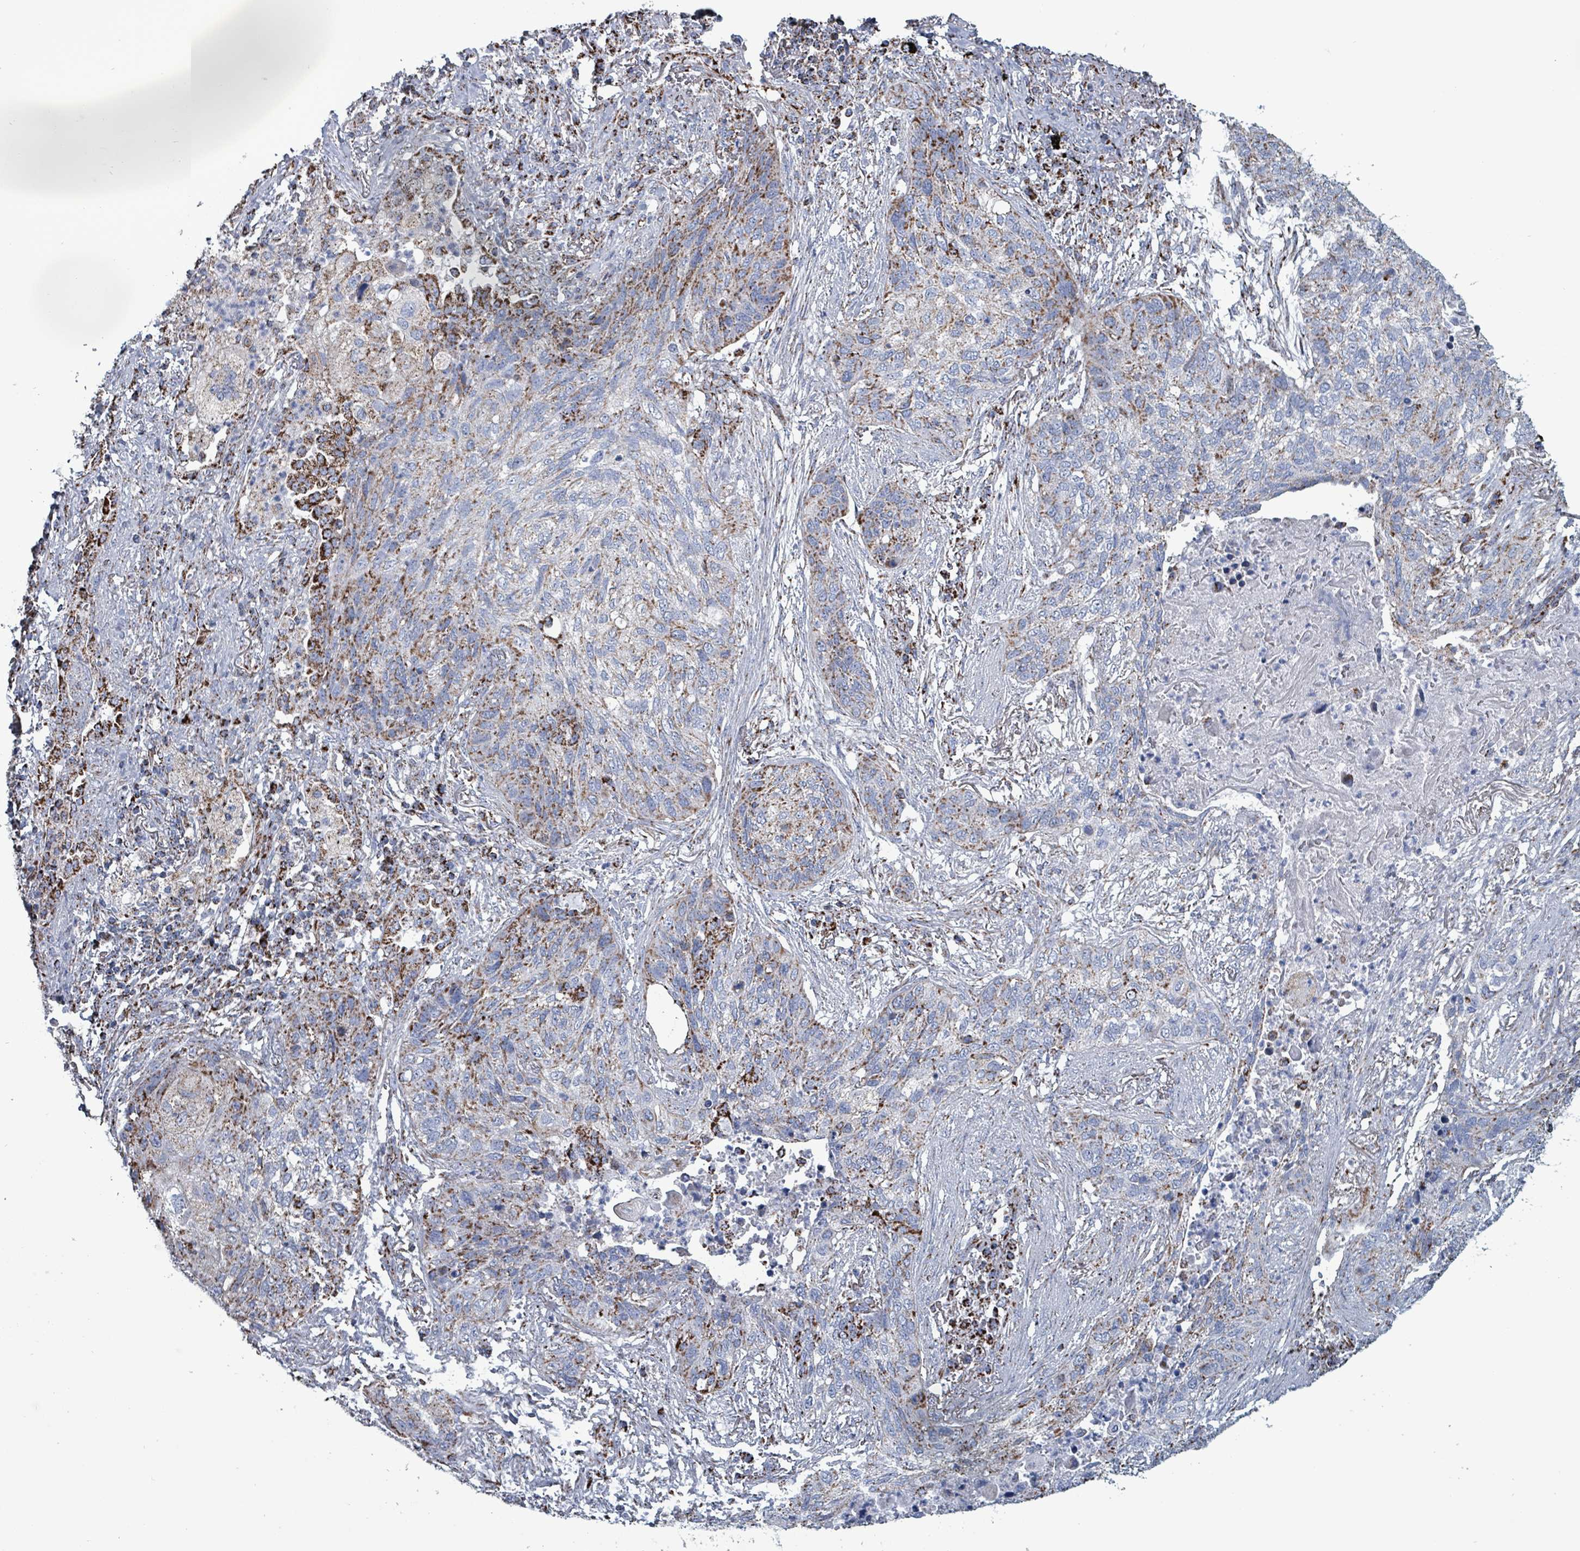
{"staining": {"intensity": "strong", "quantity": "<25%", "location": "cytoplasmic/membranous"}, "tissue": "lung cancer", "cell_type": "Tumor cells", "image_type": "cancer", "snomed": [{"axis": "morphology", "description": "Squamous cell carcinoma, NOS"}, {"axis": "topography", "description": "Lung"}], "caption": "A micrograph of lung cancer stained for a protein demonstrates strong cytoplasmic/membranous brown staining in tumor cells.", "gene": "IDH3B", "patient": {"sex": "female", "age": 63}}